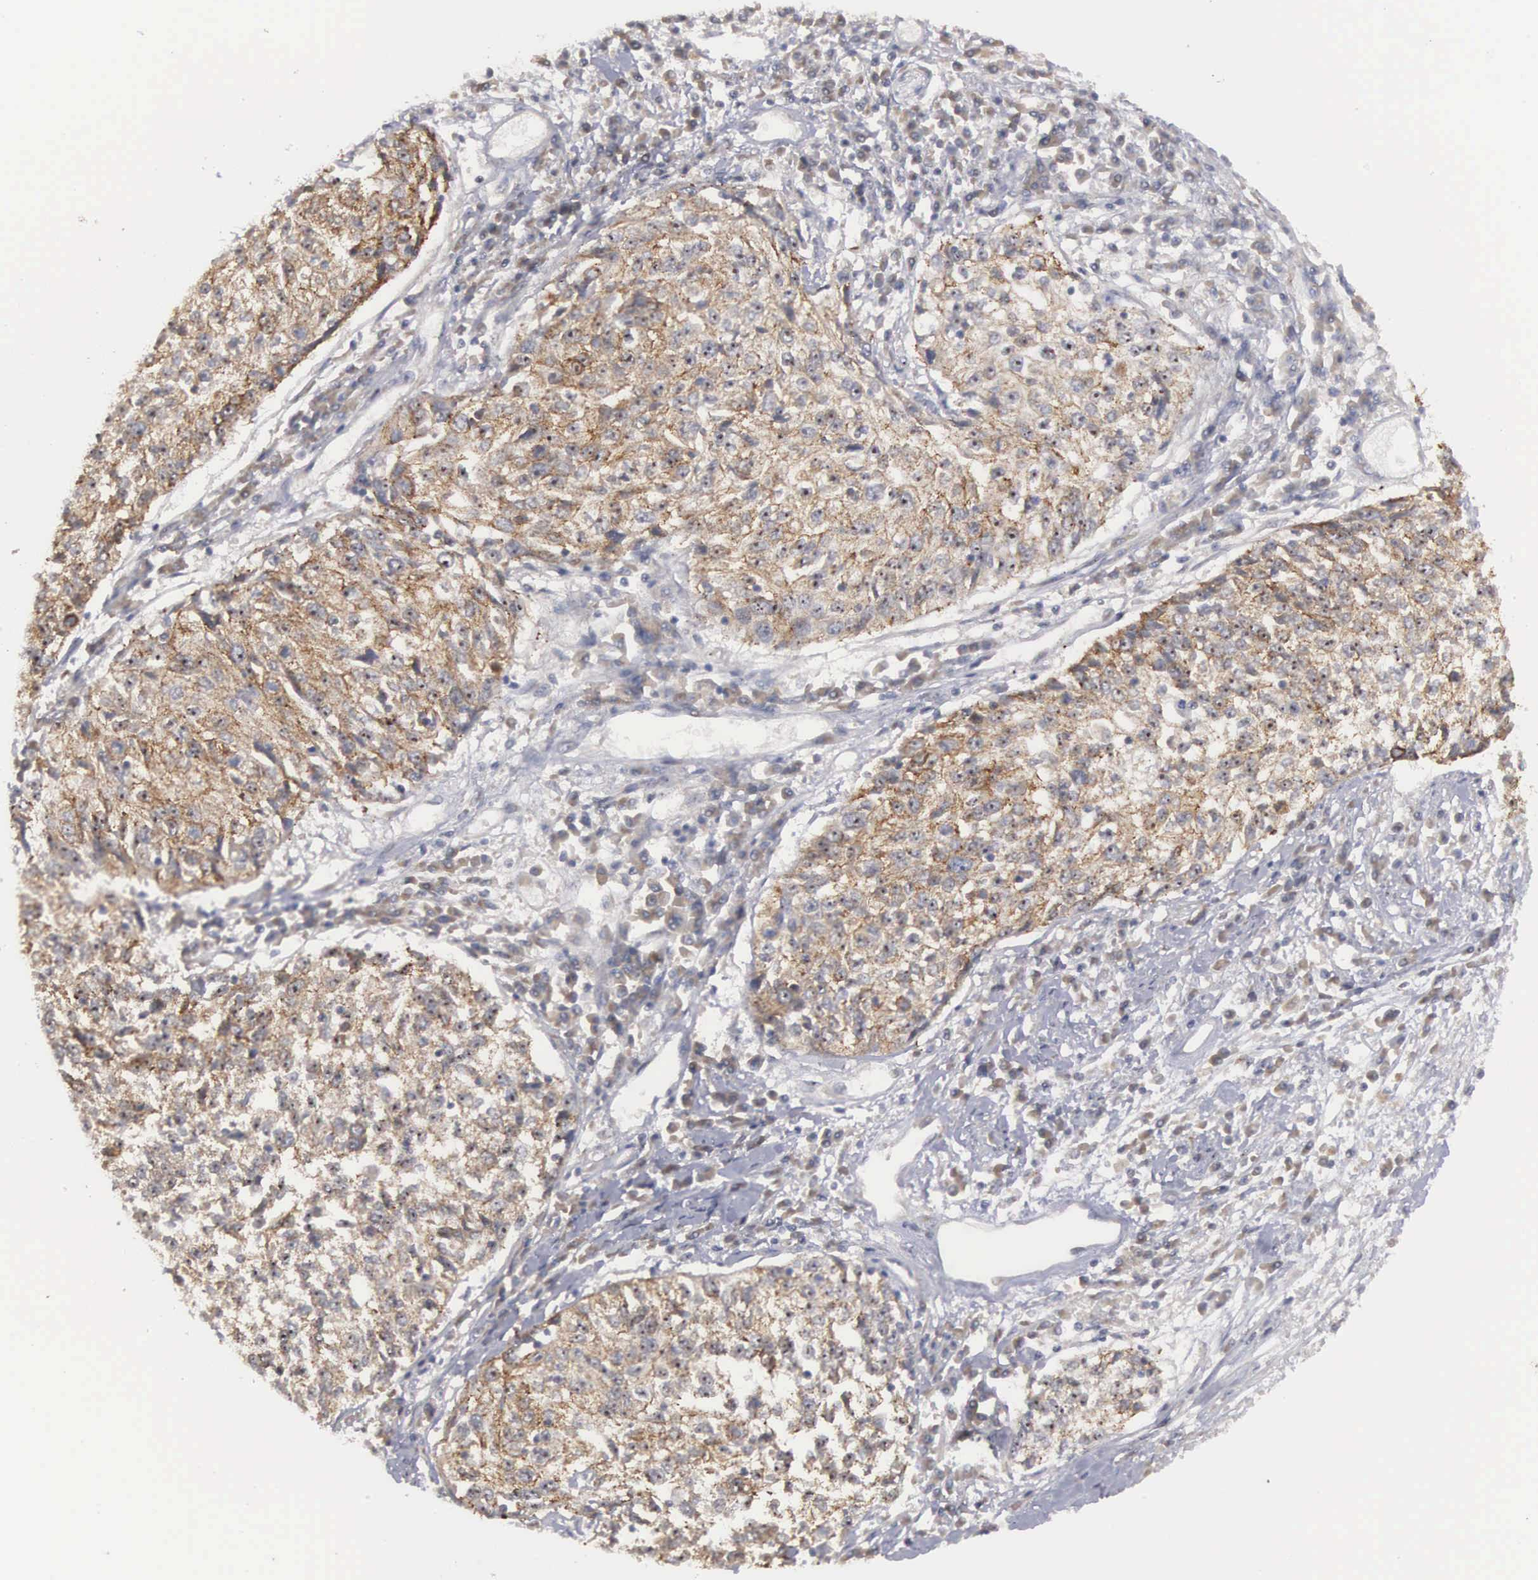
{"staining": {"intensity": "moderate", "quantity": ">75%", "location": "cytoplasmic/membranous"}, "tissue": "cervical cancer", "cell_type": "Tumor cells", "image_type": "cancer", "snomed": [{"axis": "morphology", "description": "Squamous cell carcinoma, NOS"}, {"axis": "topography", "description": "Cervix"}], "caption": "IHC of cervical cancer (squamous cell carcinoma) reveals medium levels of moderate cytoplasmic/membranous expression in approximately >75% of tumor cells.", "gene": "AMN", "patient": {"sex": "female", "age": 57}}